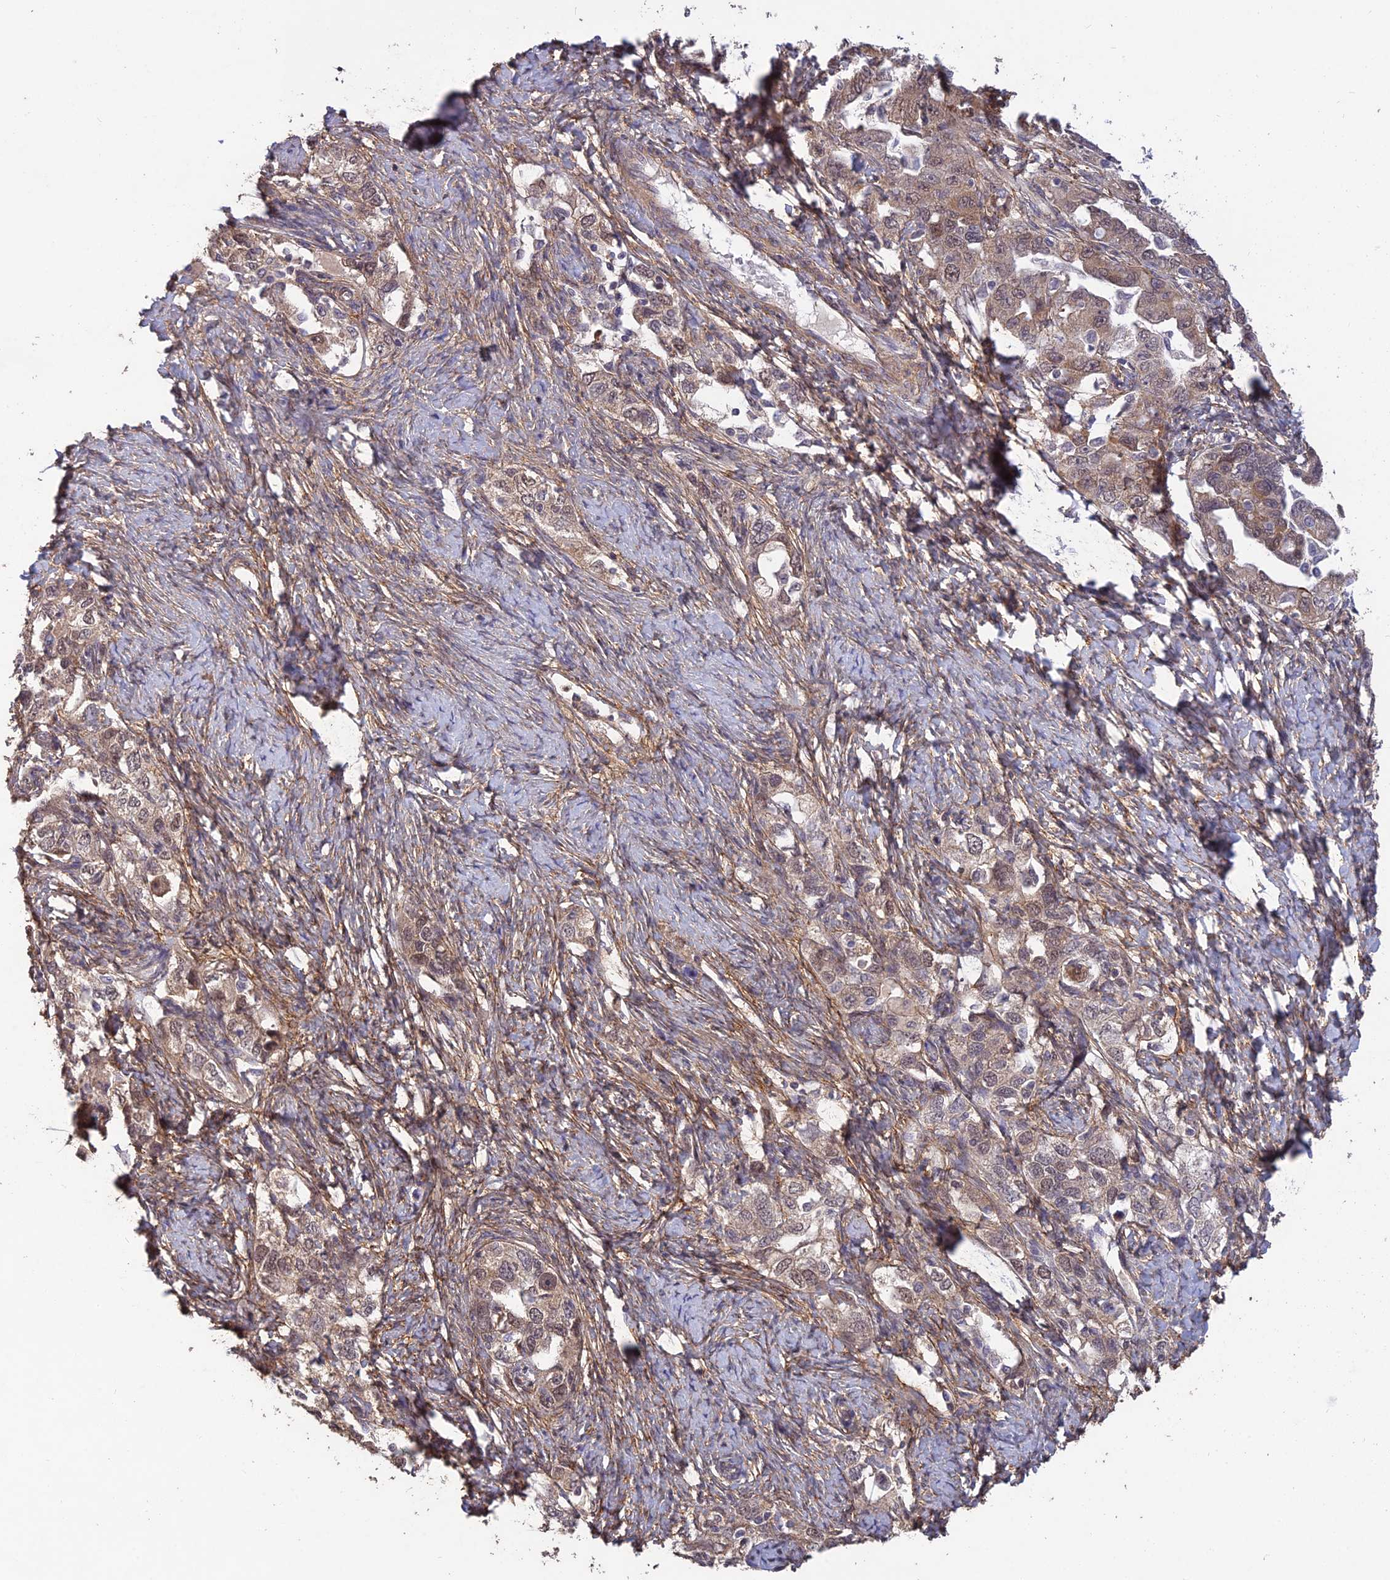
{"staining": {"intensity": "weak", "quantity": "<25%", "location": "cytoplasmic/membranous,nuclear"}, "tissue": "ovarian cancer", "cell_type": "Tumor cells", "image_type": "cancer", "snomed": [{"axis": "morphology", "description": "Carcinoma, NOS"}, {"axis": "morphology", "description": "Cystadenocarcinoma, serous, NOS"}, {"axis": "topography", "description": "Ovary"}], "caption": "Tumor cells are negative for brown protein staining in ovarian serous cystadenocarcinoma.", "gene": "PAGR1", "patient": {"sex": "female", "age": 69}}